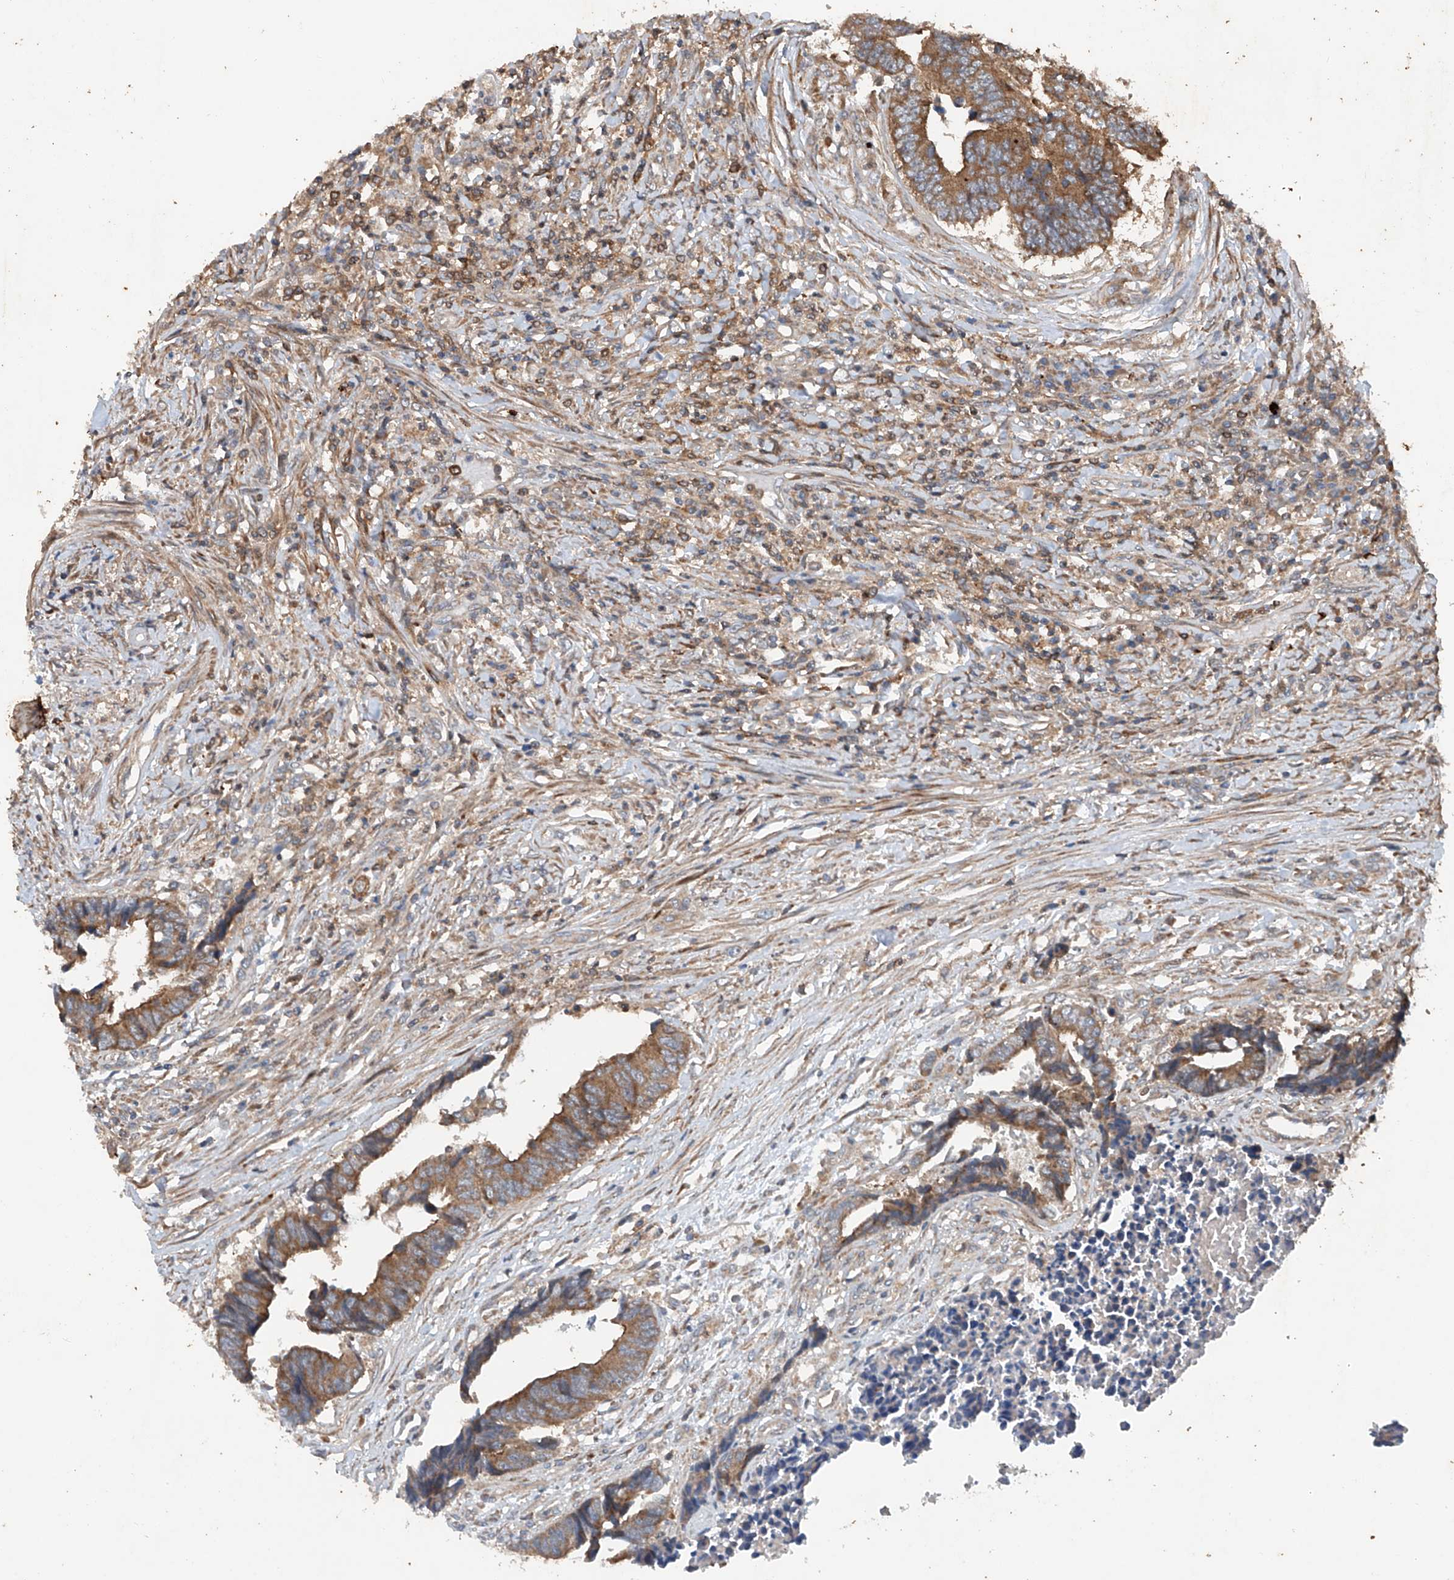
{"staining": {"intensity": "moderate", "quantity": ">75%", "location": "cytoplasmic/membranous"}, "tissue": "colorectal cancer", "cell_type": "Tumor cells", "image_type": "cancer", "snomed": [{"axis": "morphology", "description": "Adenocarcinoma, NOS"}, {"axis": "topography", "description": "Rectum"}], "caption": "The image reveals immunohistochemical staining of colorectal cancer (adenocarcinoma). There is moderate cytoplasmic/membranous staining is seen in approximately >75% of tumor cells. (DAB IHC with brightfield microscopy, high magnification).", "gene": "CEP85L", "patient": {"sex": "male", "age": 84}}